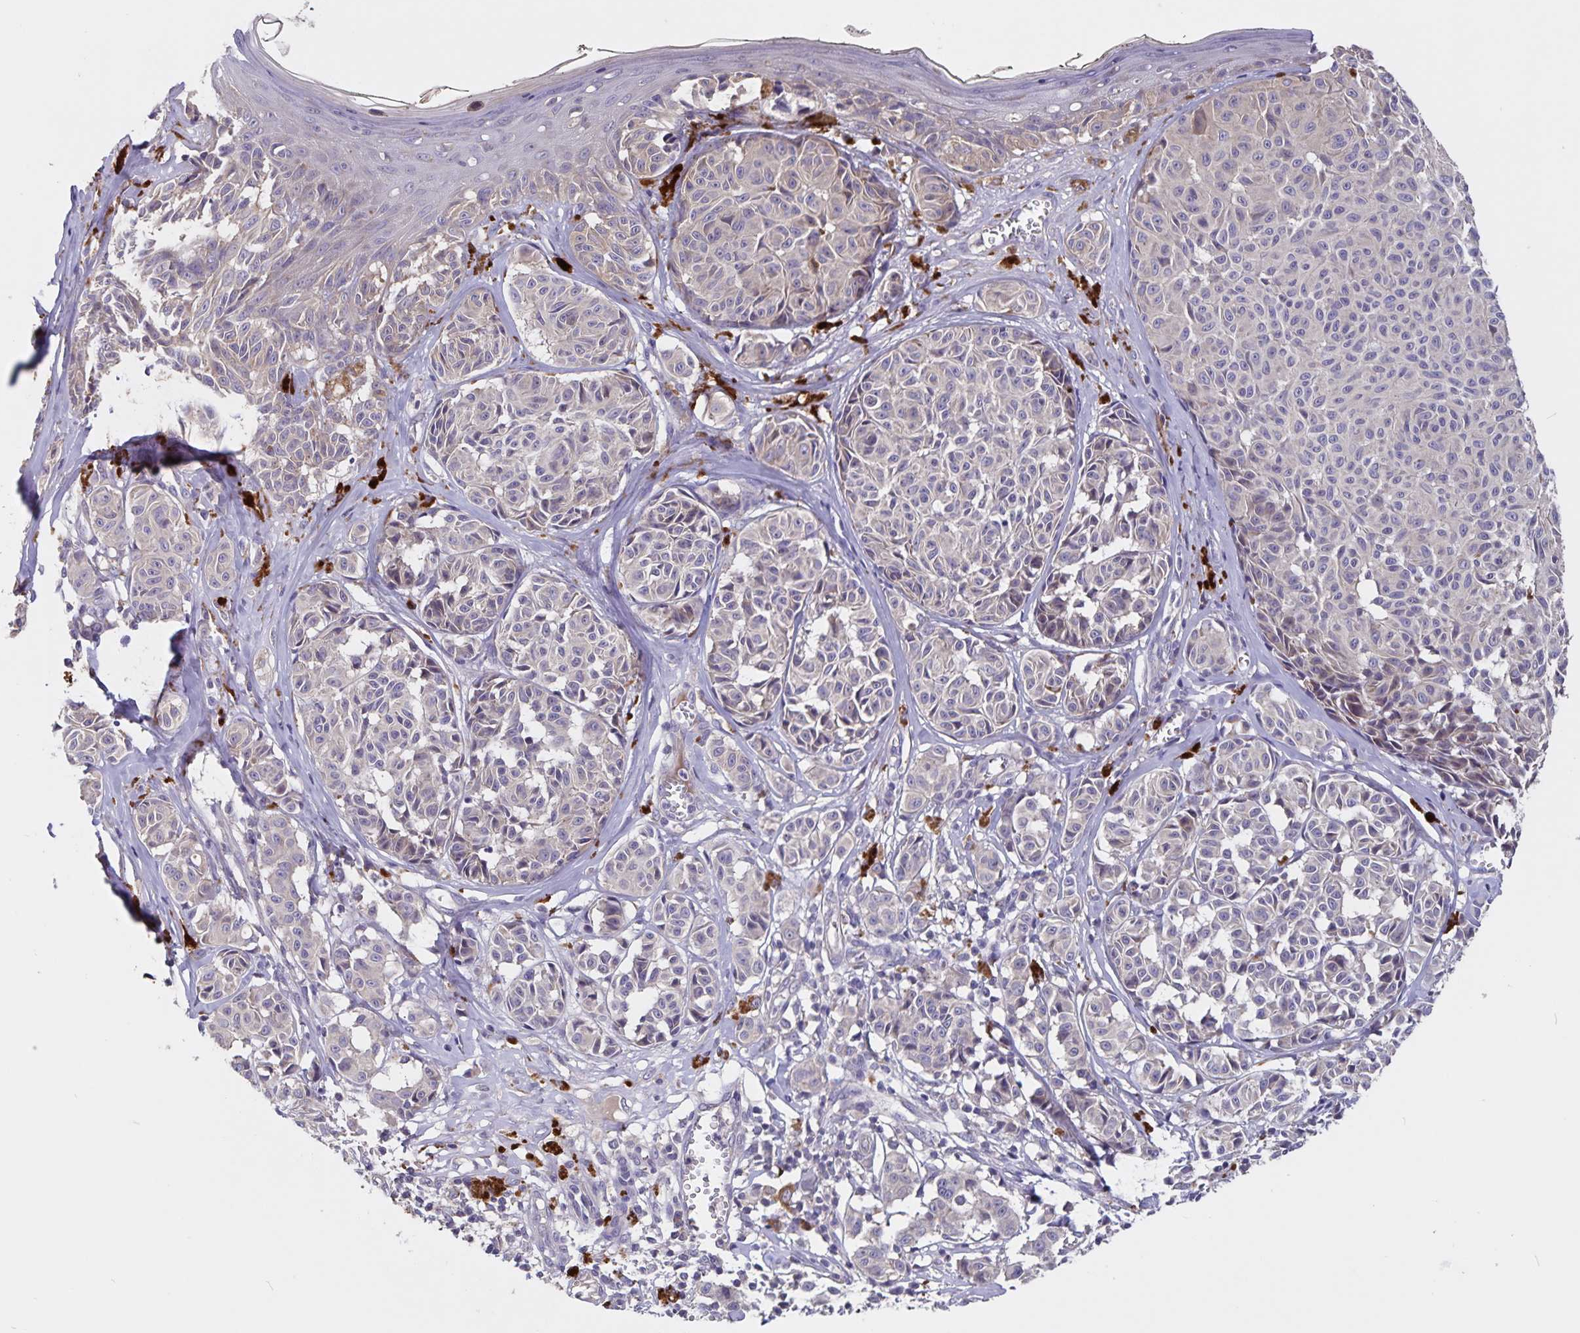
{"staining": {"intensity": "negative", "quantity": "none", "location": "none"}, "tissue": "melanoma", "cell_type": "Tumor cells", "image_type": "cancer", "snomed": [{"axis": "morphology", "description": "Malignant melanoma, NOS"}, {"axis": "topography", "description": "Skin"}], "caption": "This is an immunohistochemistry (IHC) micrograph of human malignant melanoma. There is no positivity in tumor cells.", "gene": "FBXL16", "patient": {"sex": "female", "age": 43}}